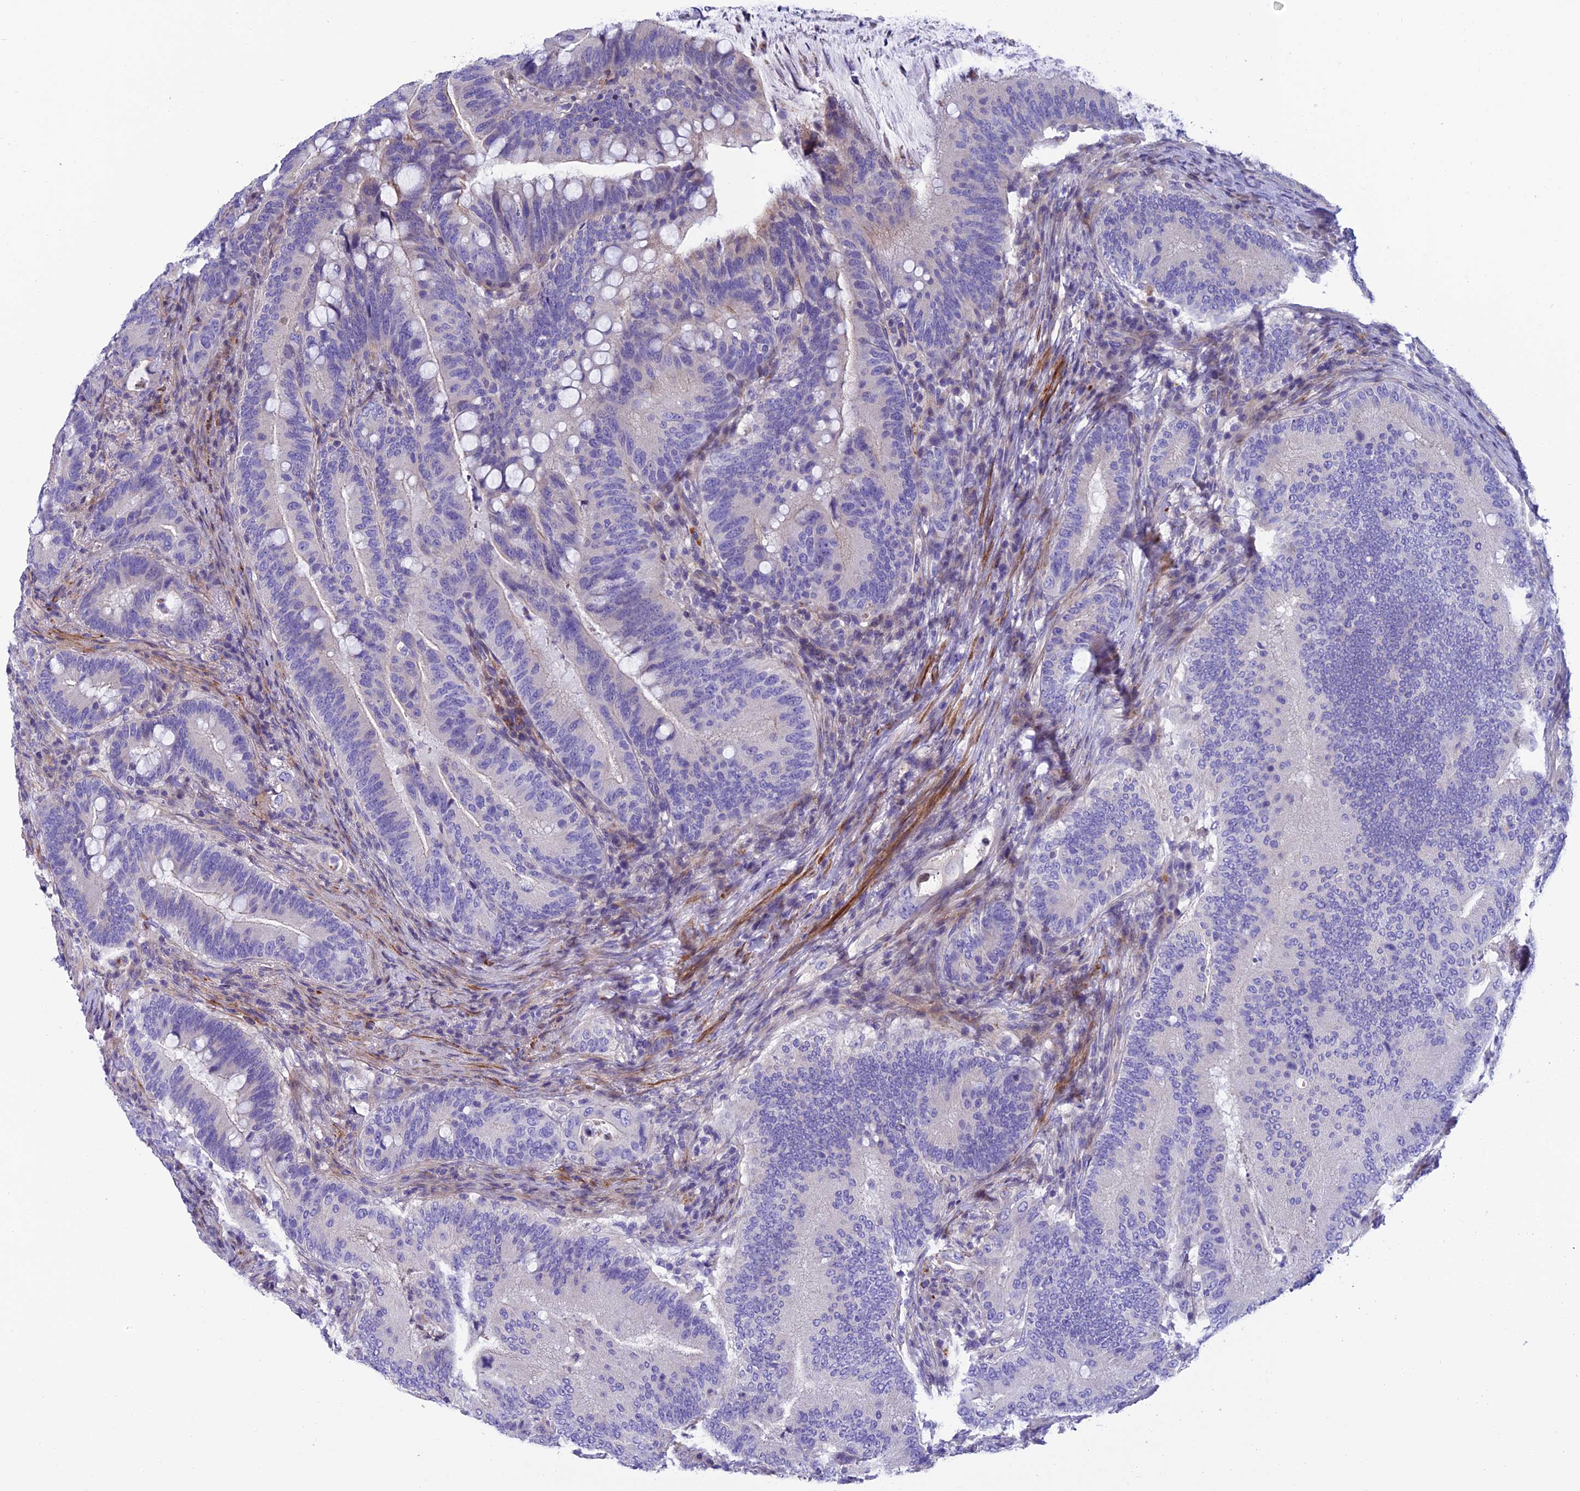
{"staining": {"intensity": "negative", "quantity": "none", "location": "none"}, "tissue": "colorectal cancer", "cell_type": "Tumor cells", "image_type": "cancer", "snomed": [{"axis": "morphology", "description": "Adenocarcinoma, NOS"}, {"axis": "topography", "description": "Colon"}], "caption": "Immunohistochemistry of colorectal adenocarcinoma demonstrates no positivity in tumor cells.", "gene": "FAM178B", "patient": {"sex": "female", "age": 66}}